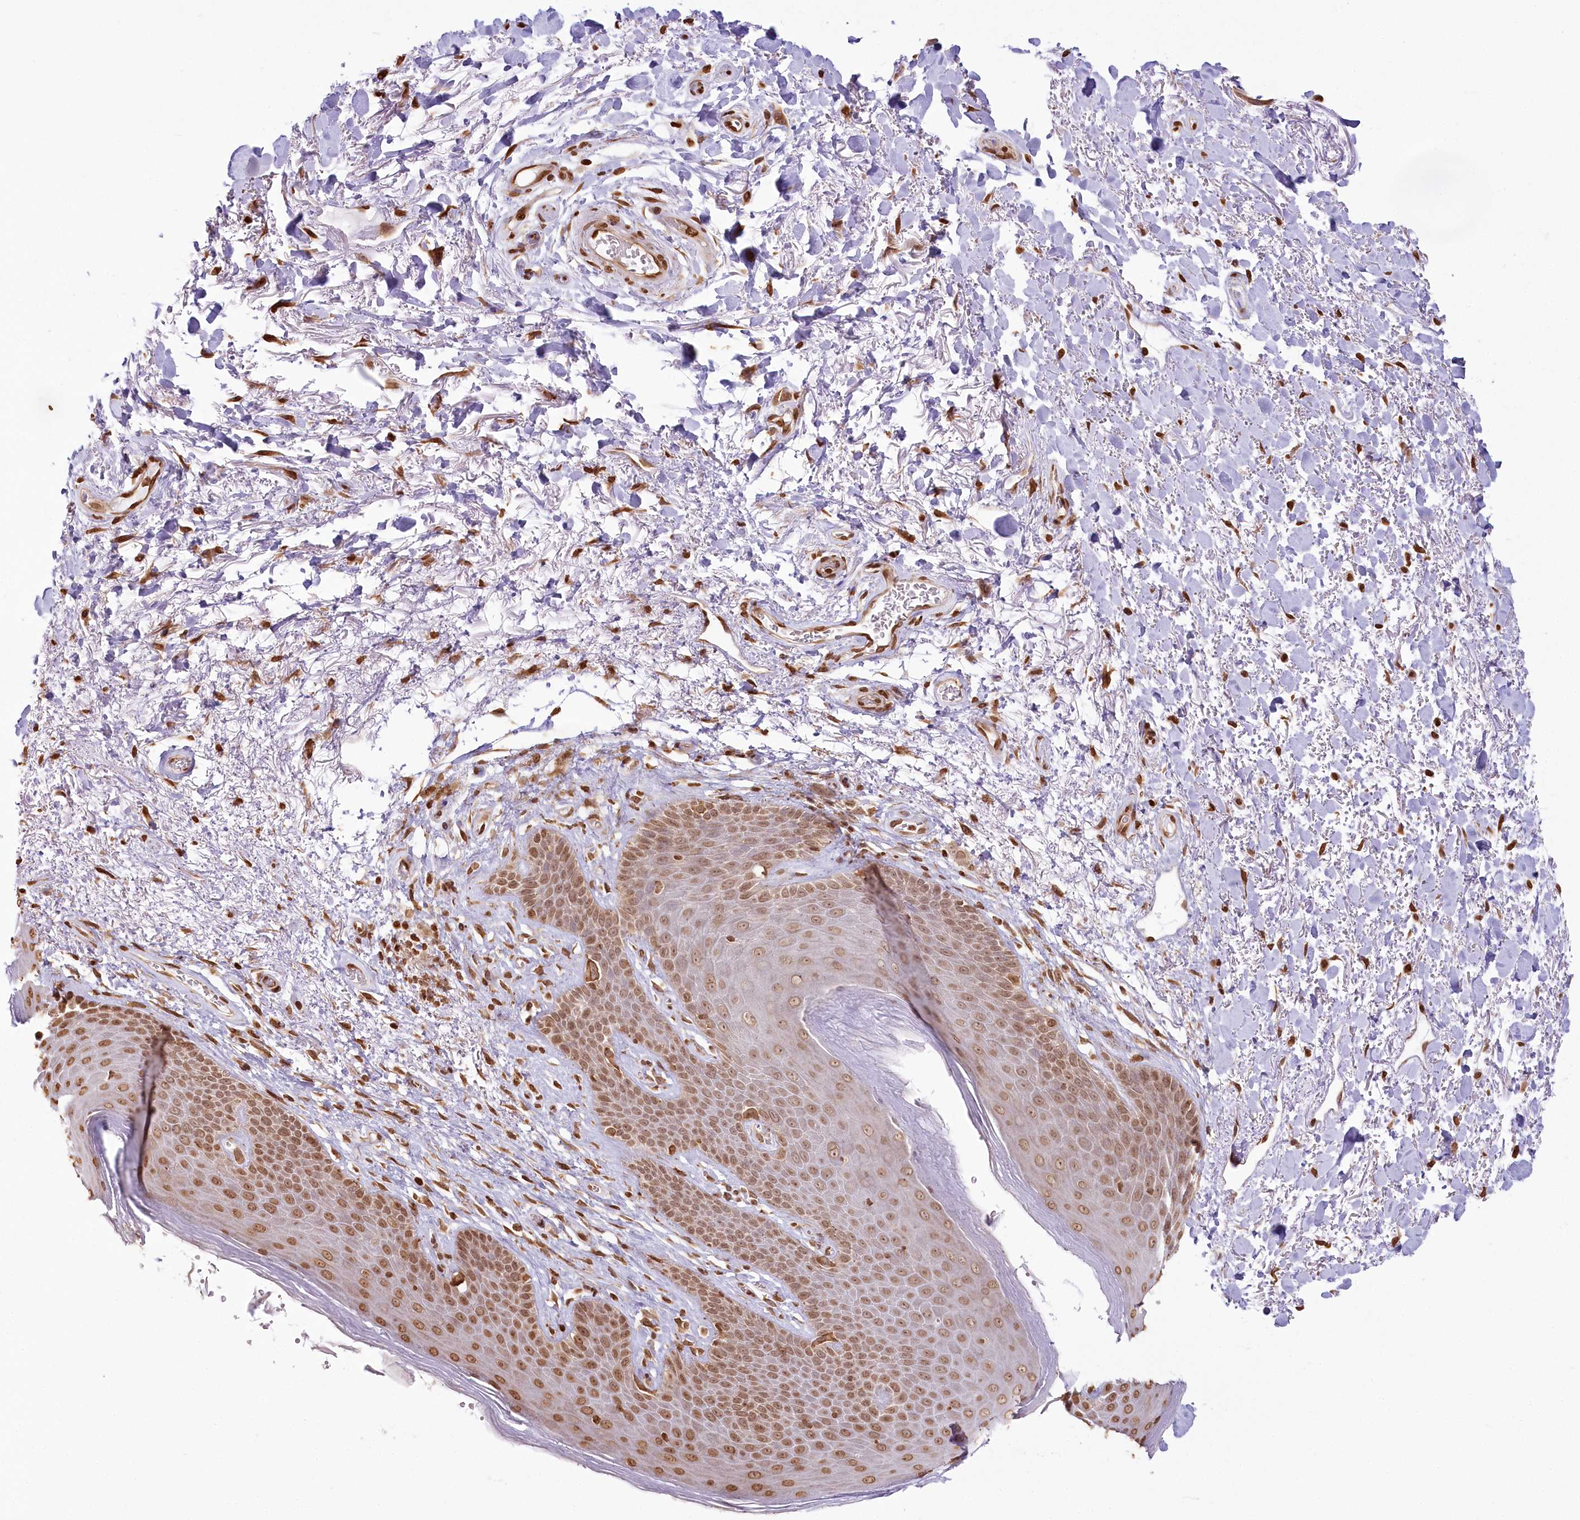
{"staining": {"intensity": "moderate", "quantity": ">75%", "location": "nuclear"}, "tissue": "skin", "cell_type": "Epidermal cells", "image_type": "normal", "snomed": [{"axis": "morphology", "description": "Normal tissue, NOS"}, {"axis": "topography", "description": "Anal"}], "caption": "High-magnification brightfield microscopy of benign skin stained with DAB (brown) and counterstained with hematoxylin (blue). epidermal cells exhibit moderate nuclear expression is appreciated in about>75% of cells.", "gene": "FAM13A", "patient": {"sex": "male", "age": 74}}